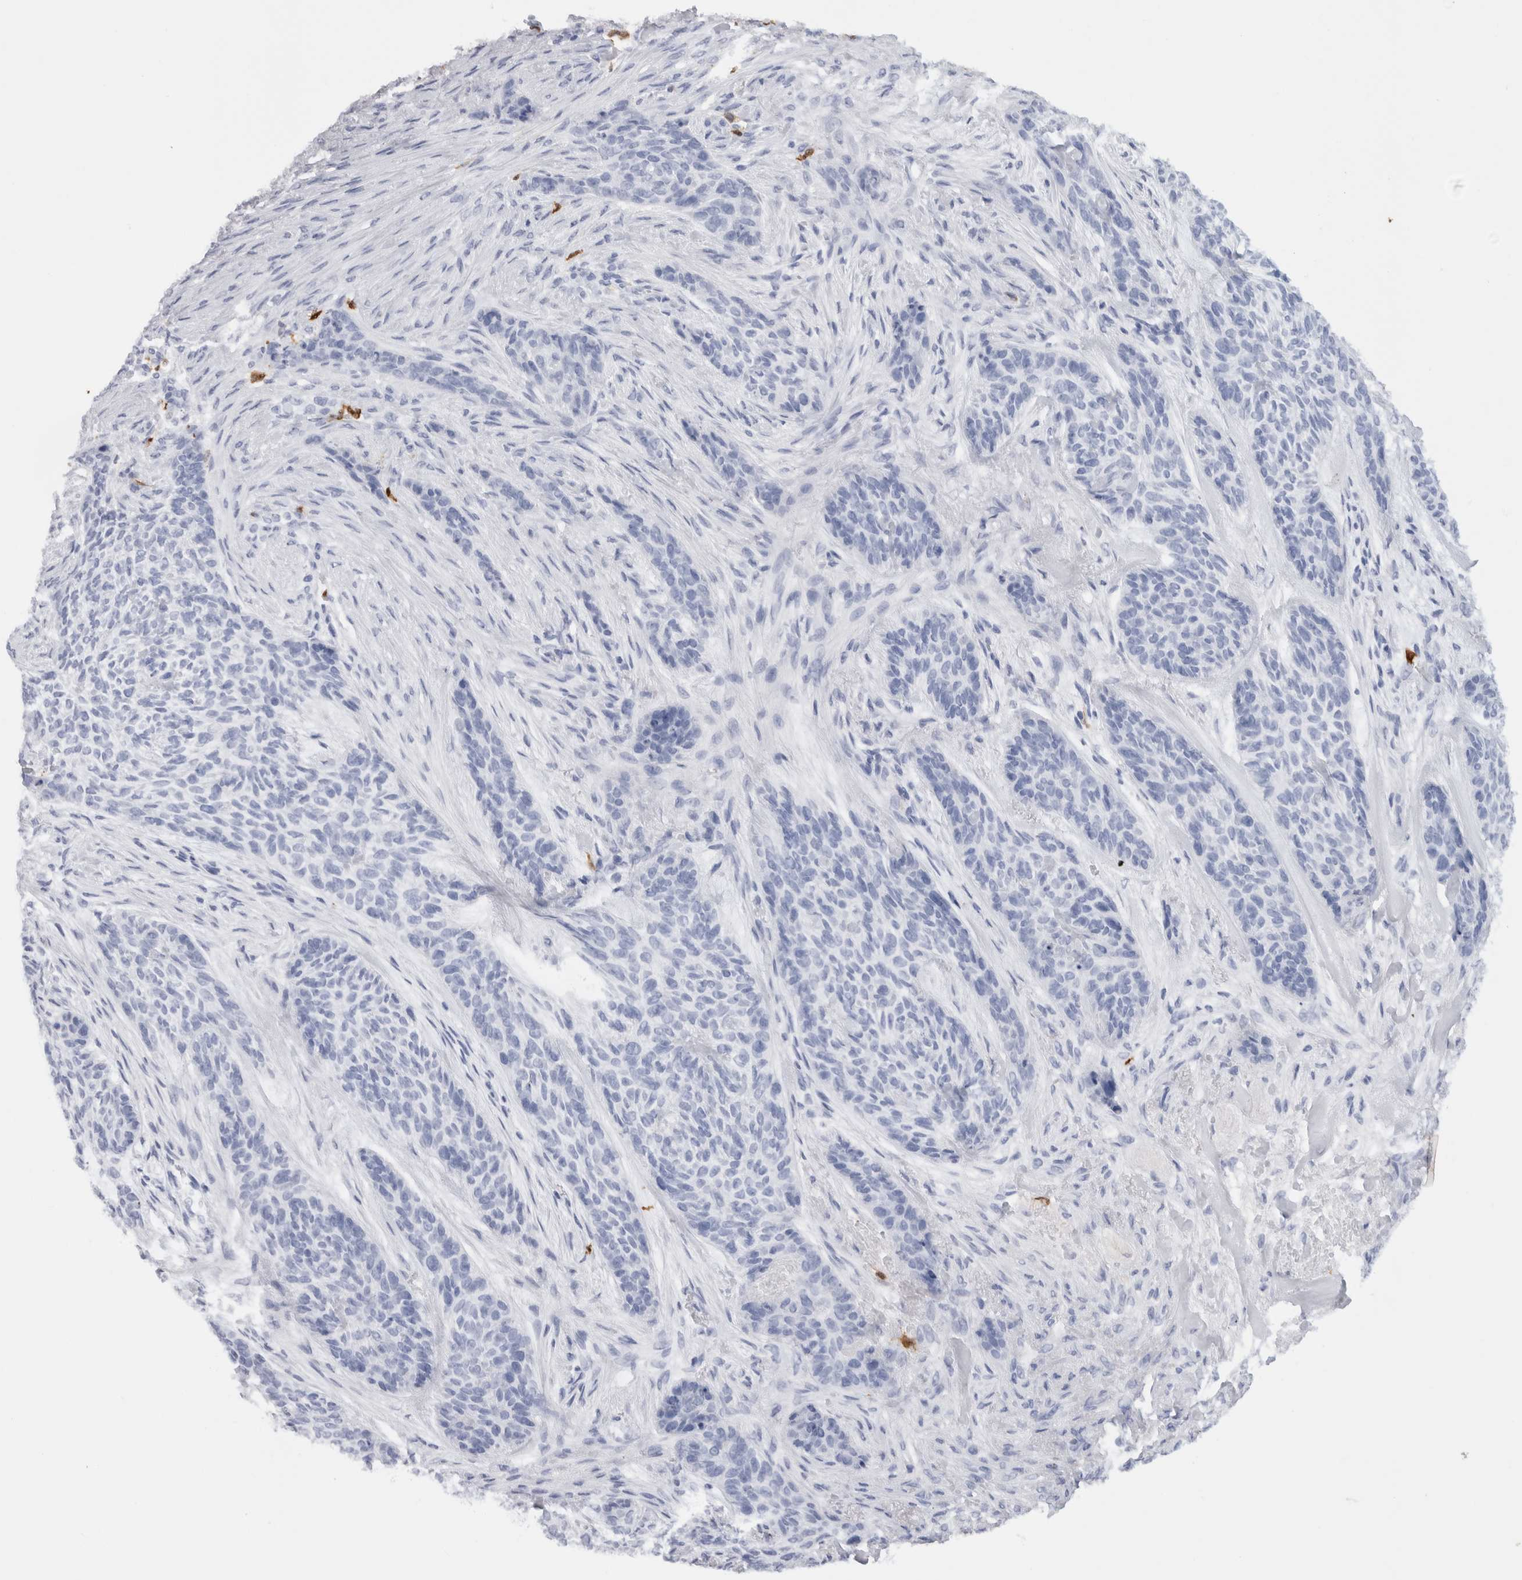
{"staining": {"intensity": "negative", "quantity": "none", "location": "none"}, "tissue": "skin cancer", "cell_type": "Tumor cells", "image_type": "cancer", "snomed": [{"axis": "morphology", "description": "Basal cell carcinoma"}, {"axis": "topography", "description": "Skin"}], "caption": "This is a micrograph of immunohistochemistry (IHC) staining of skin basal cell carcinoma, which shows no positivity in tumor cells.", "gene": "S100A8", "patient": {"sex": "male", "age": 55}}